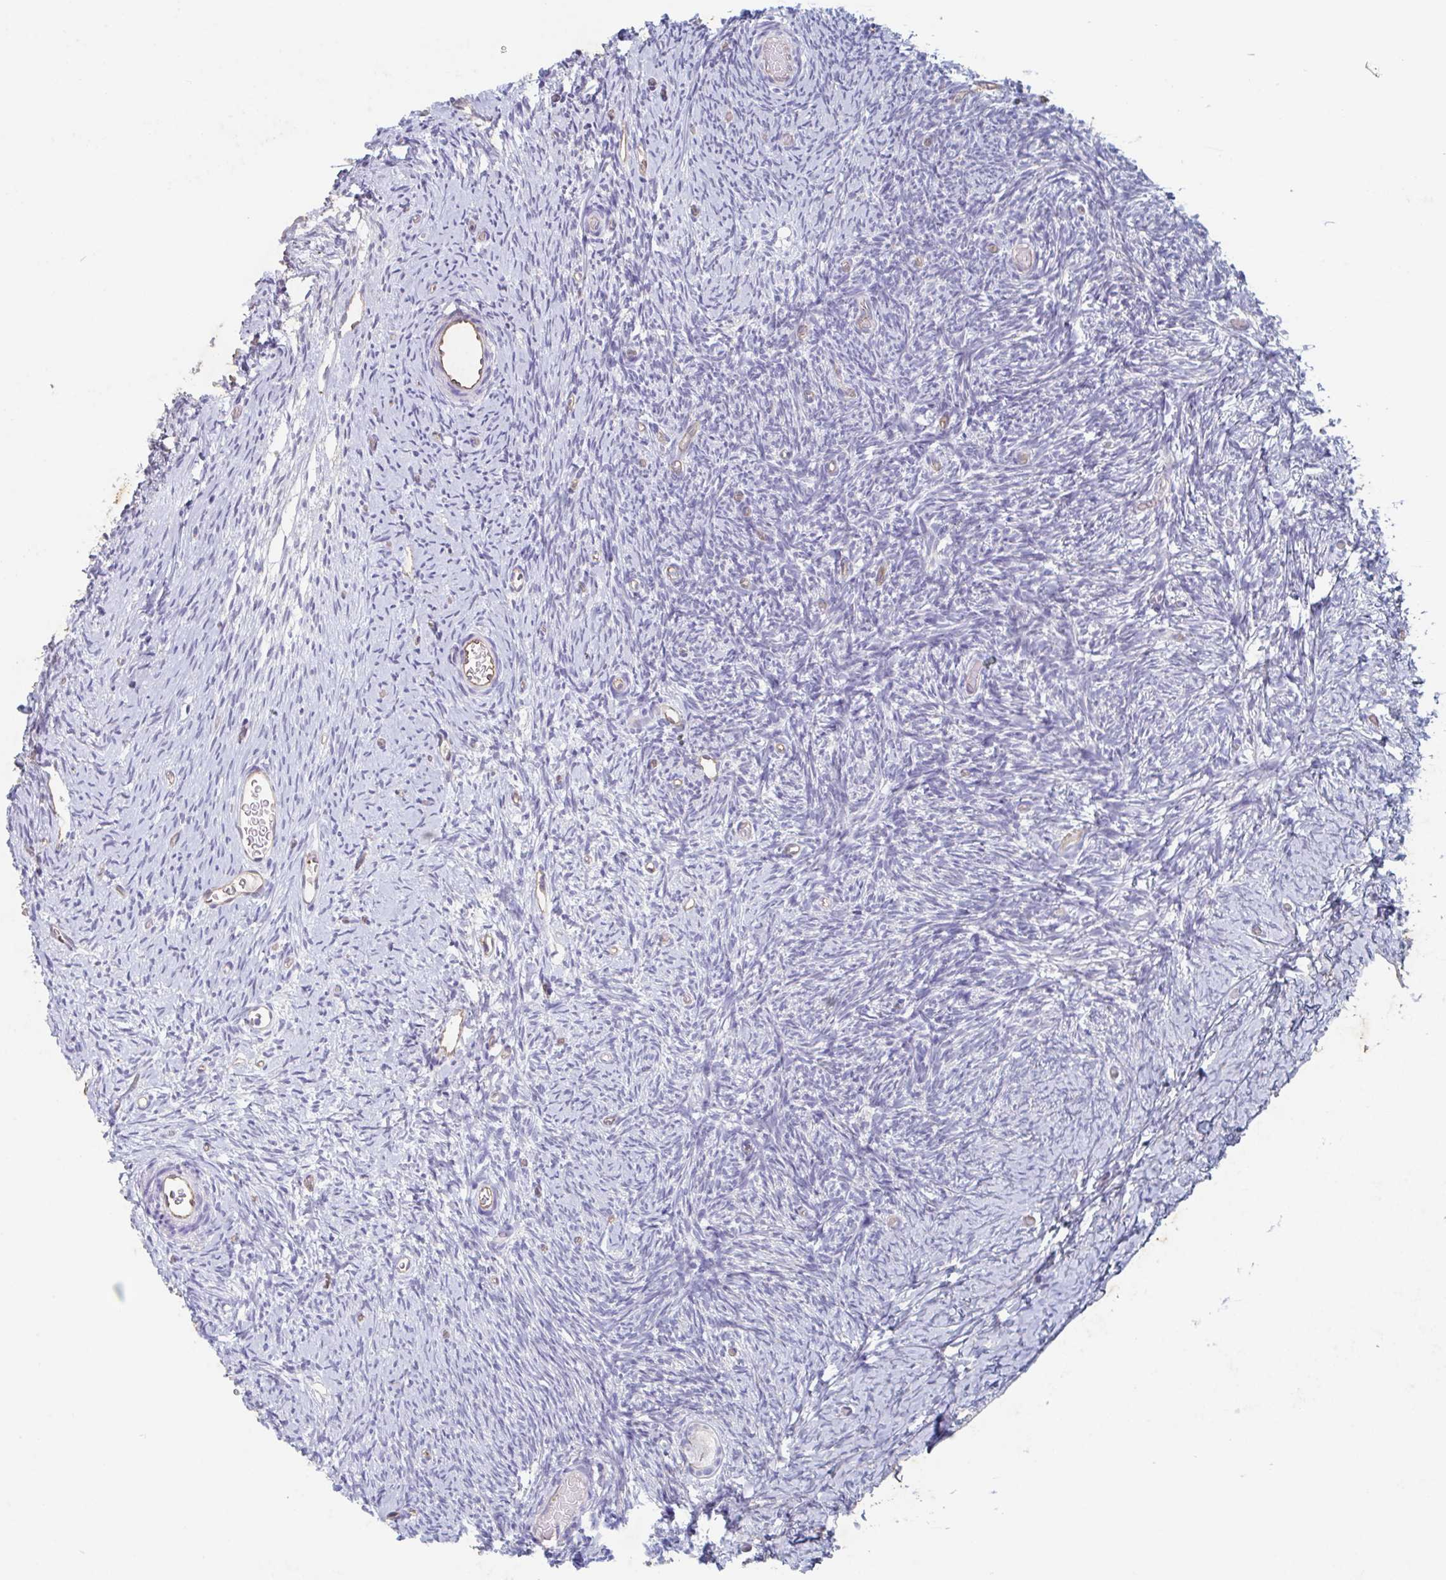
{"staining": {"intensity": "negative", "quantity": "none", "location": "none"}, "tissue": "ovary", "cell_type": "Ovarian stroma cells", "image_type": "normal", "snomed": [{"axis": "morphology", "description": "Normal tissue, NOS"}, {"axis": "topography", "description": "Ovary"}], "caption": "The immunohistochemistry (IHC) micrograph has no significant positivity in ovarian stroma cells of ovary.", "gene": "MANBA", "patient": {"sex": "female", "age": 39}}